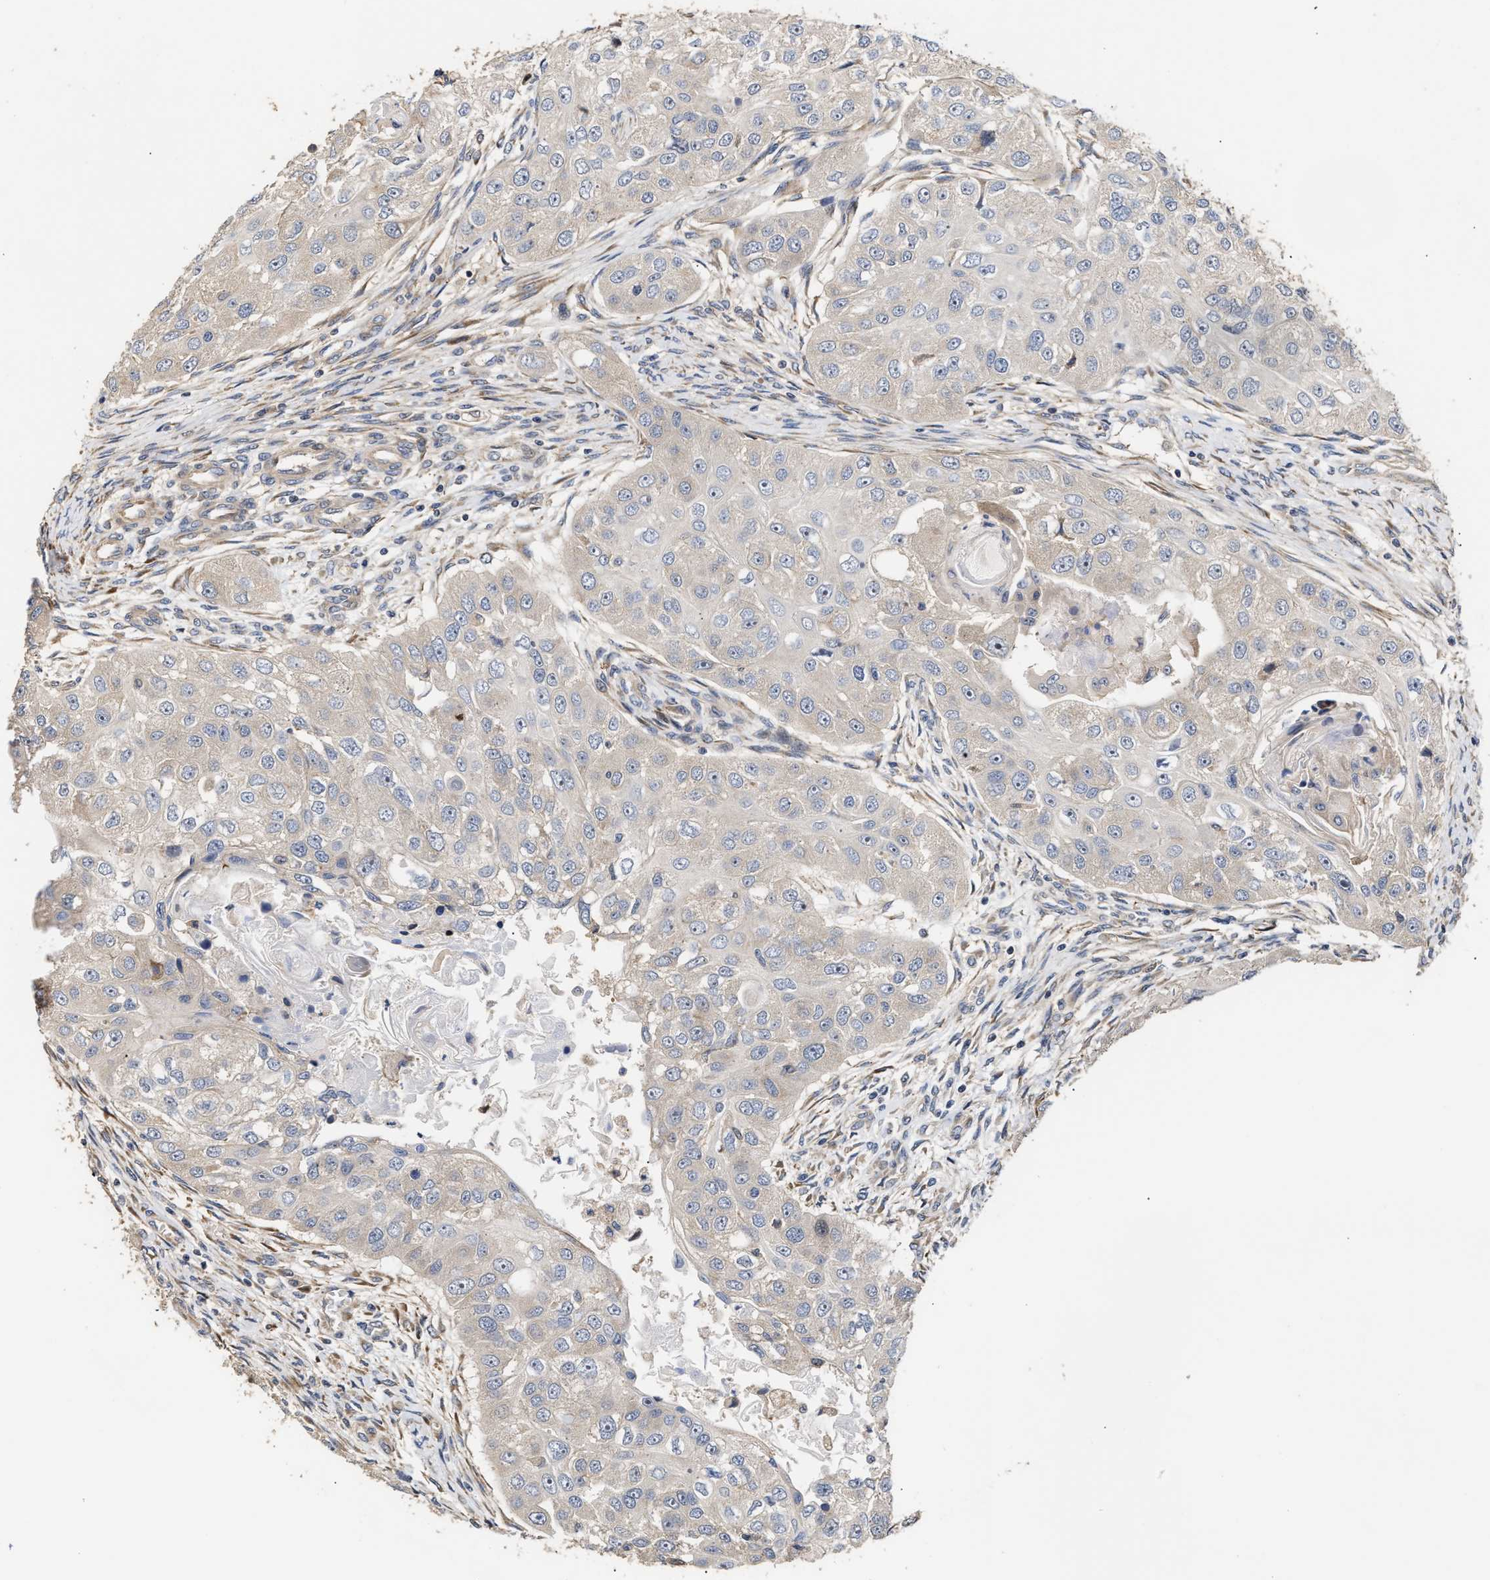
{"staining": {"intensity": "negative", "quantity": "none", "location": "none"}, "tissue": "head and neck cancer", "cell_type": "Tumor cells", "image_type": "cancer", "snomed": [{"axis": "morphology", "description": "Normal tissue, NOS"}, {"axis": "morphology", "description": "Squamous cell carcinoma, NOS"}, {"axis": "topography", "description": "Skeletal muscle"}, {"axis": "topography", "description": "Head-Neck"}], "caption": "Image shows no protein staining in tumor cells of squamous cell carcinoma (head and neck) tissue.", "gene": "CLIP2", "patient": {"sex": "male", "age": 51}}